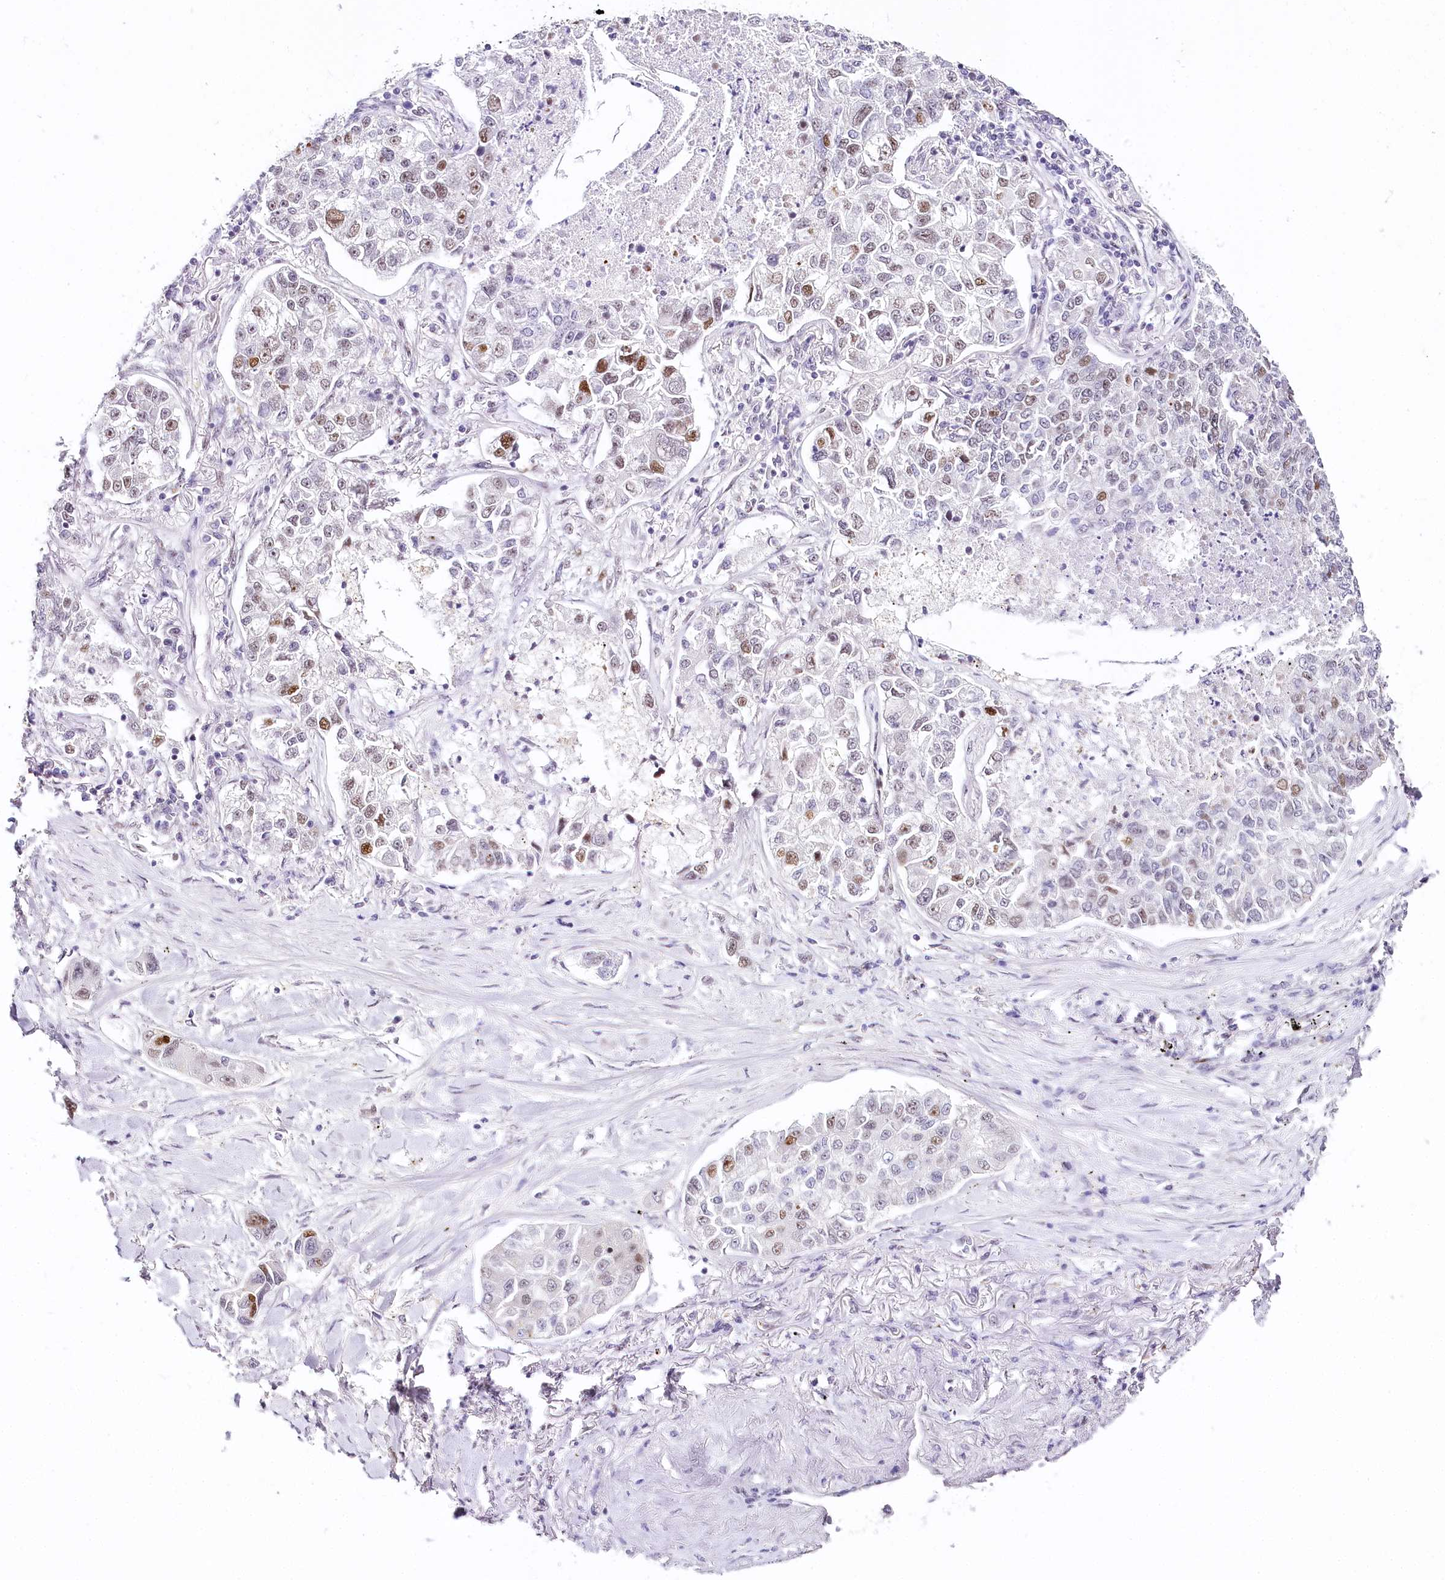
{"staining": {"intensity": "moderate", "quantity": "<25%", "location": "nuclear"}, "tissue": "lung cancer", "cell_type": "Tumor cells", "image_type": "cancer", "snomed": [{"axis": "morphology", "description": "Adenocarcinoma, NOS"}, {"axis": "topography", "description": "Lung"}], "caption": "Immunohistochemical staining of human lung cancer demonstrates low levels of moderate nuclear protein positivity in approximately <25% of tumor cells.", "gene": "TP53", "patient": {"sex": "male", "age": 49}}